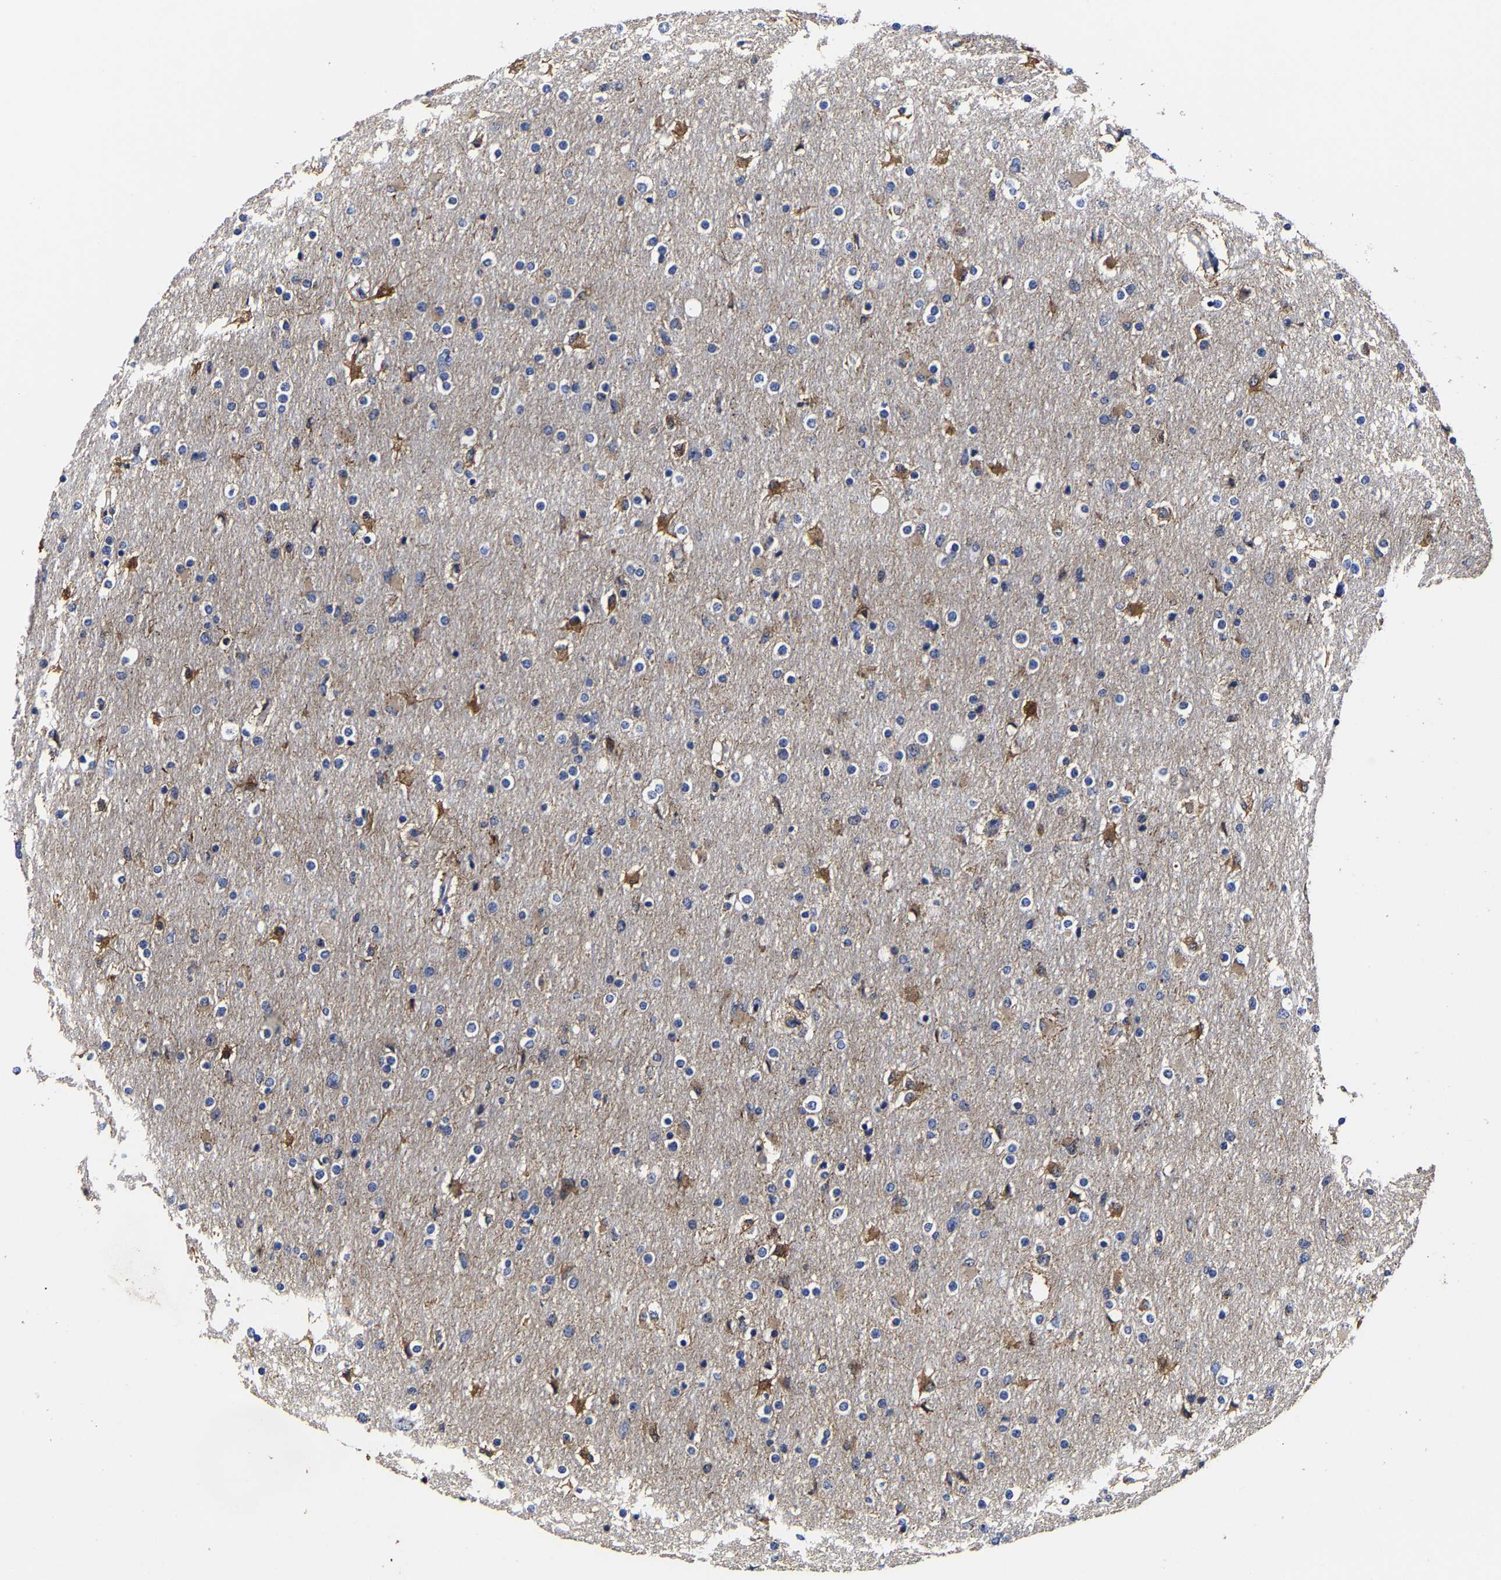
{"staining": {"intensity": "moderate", "quantity": "25%-75%", "location": "cytoplasmic/membranous"}, "tissue": "glioma", "cell_type": "Tumor cells", "image_type": "cancer", "snomed": [{"axis": "morphology", "description": "Glioma, malignant, High grade"}, {"axis": "topography", "description": "Cerebral cortex"}], "caption": "A micrograph of high-grade glioma (malignant) stained for a protein shows moderate cytoplasmic/membranous brown staining in tumor cells.", "gene": "AASS", "patient": {"sex": "female", "age": 36}}